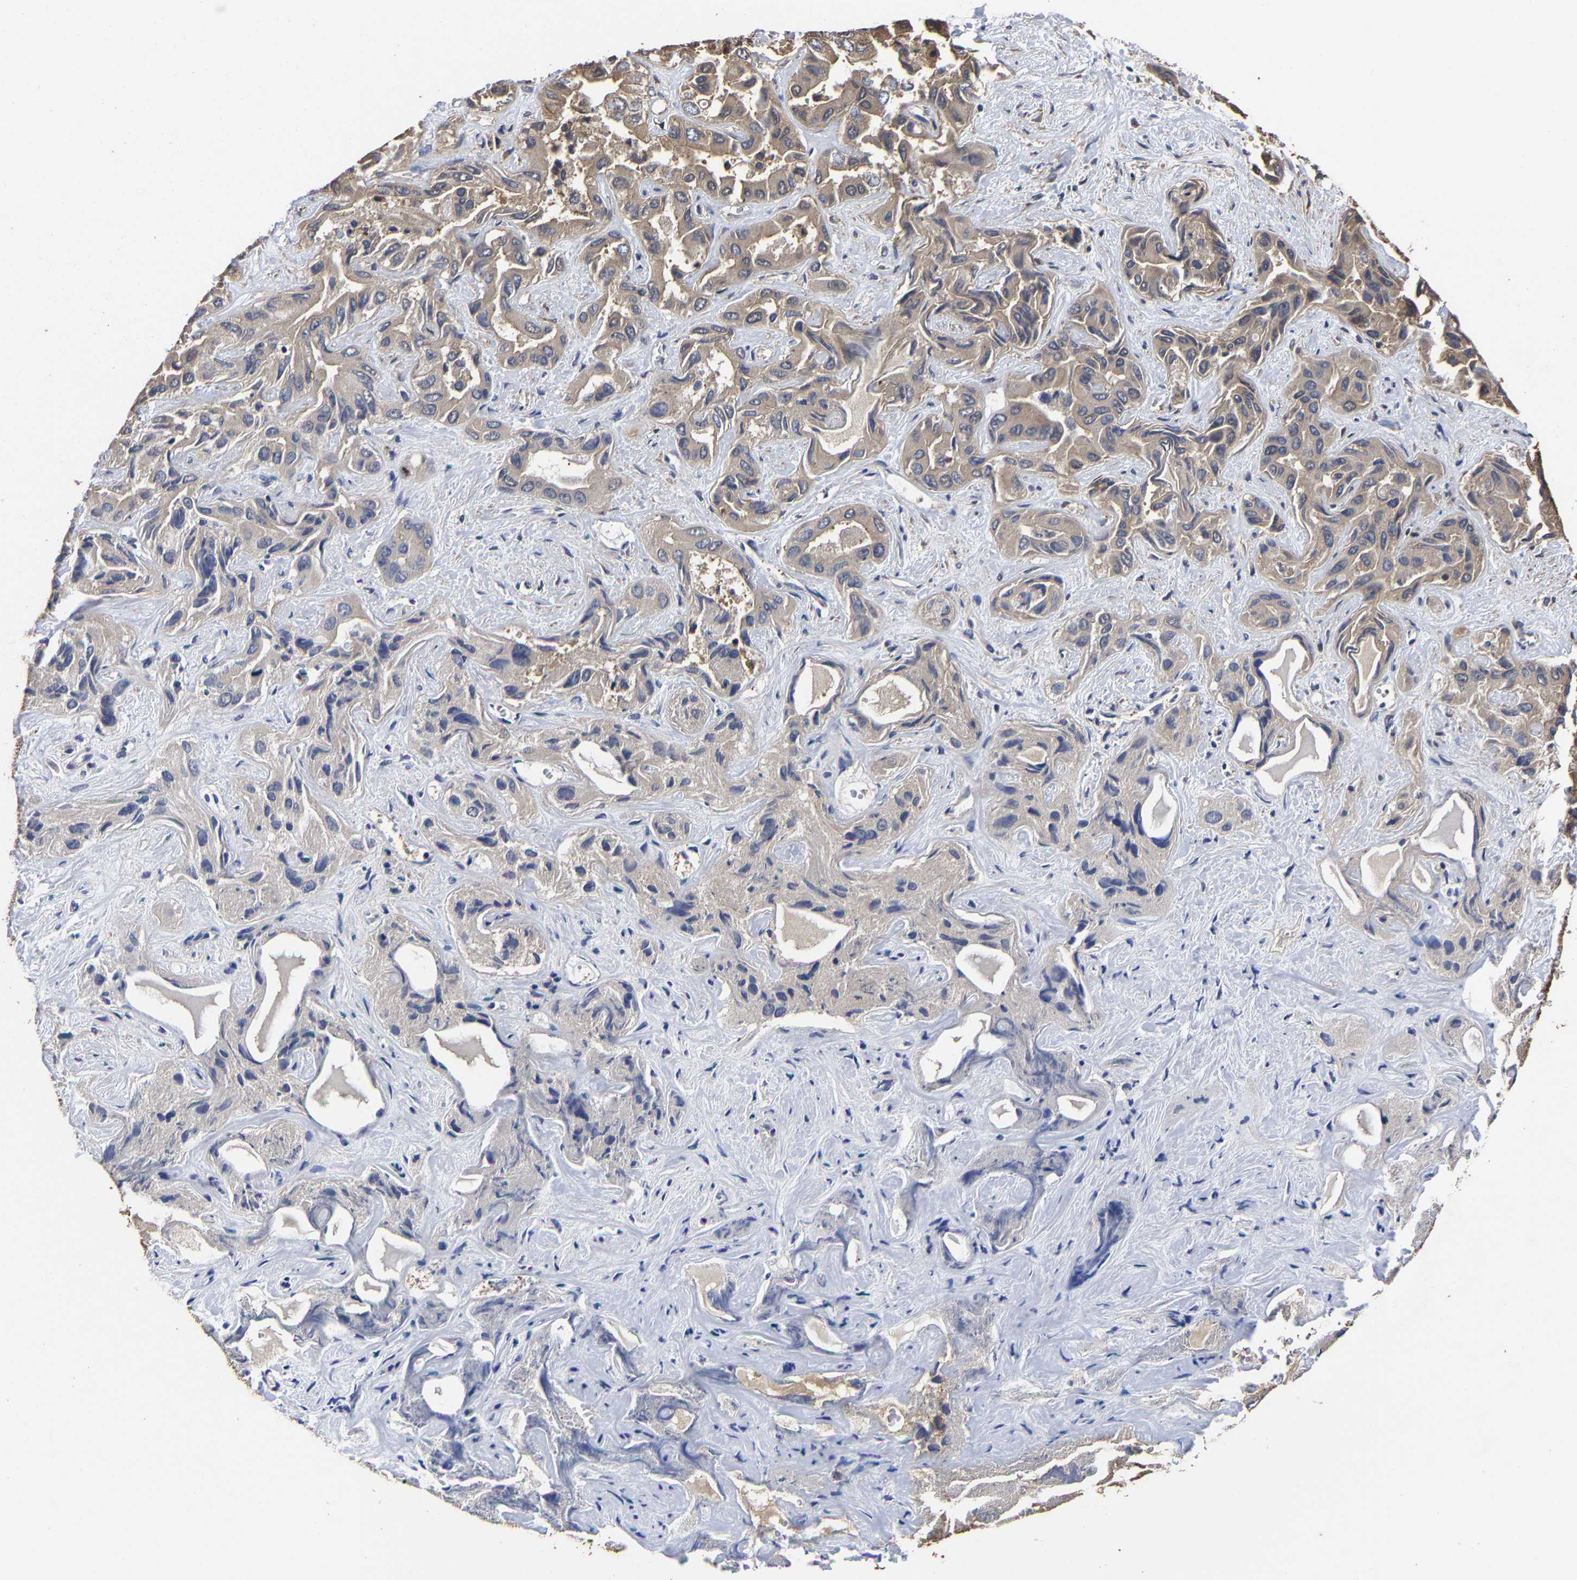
{"staining": {"intensity": "weak", "quantity": "<25%", "location": "cytoplasmic/membranous"}, "tissue": "liver cancer", "cell_type": "Tumor cells", "image_type": "cancer", "snomed": [{"axis": "morphology", "description": "Cholangiocarcinoma"}, {"axis": "topography", "description": "Liver"}], "caption": "Immunohistochemistry (IHC) histopathology image of neoplastic tissue: cholangiocarcinoma (liver) stained with DAB exhibits no significant protein staining in tumor cells.", "gene": "ITCH", "patient": {"sex": "female", "age": 52}}